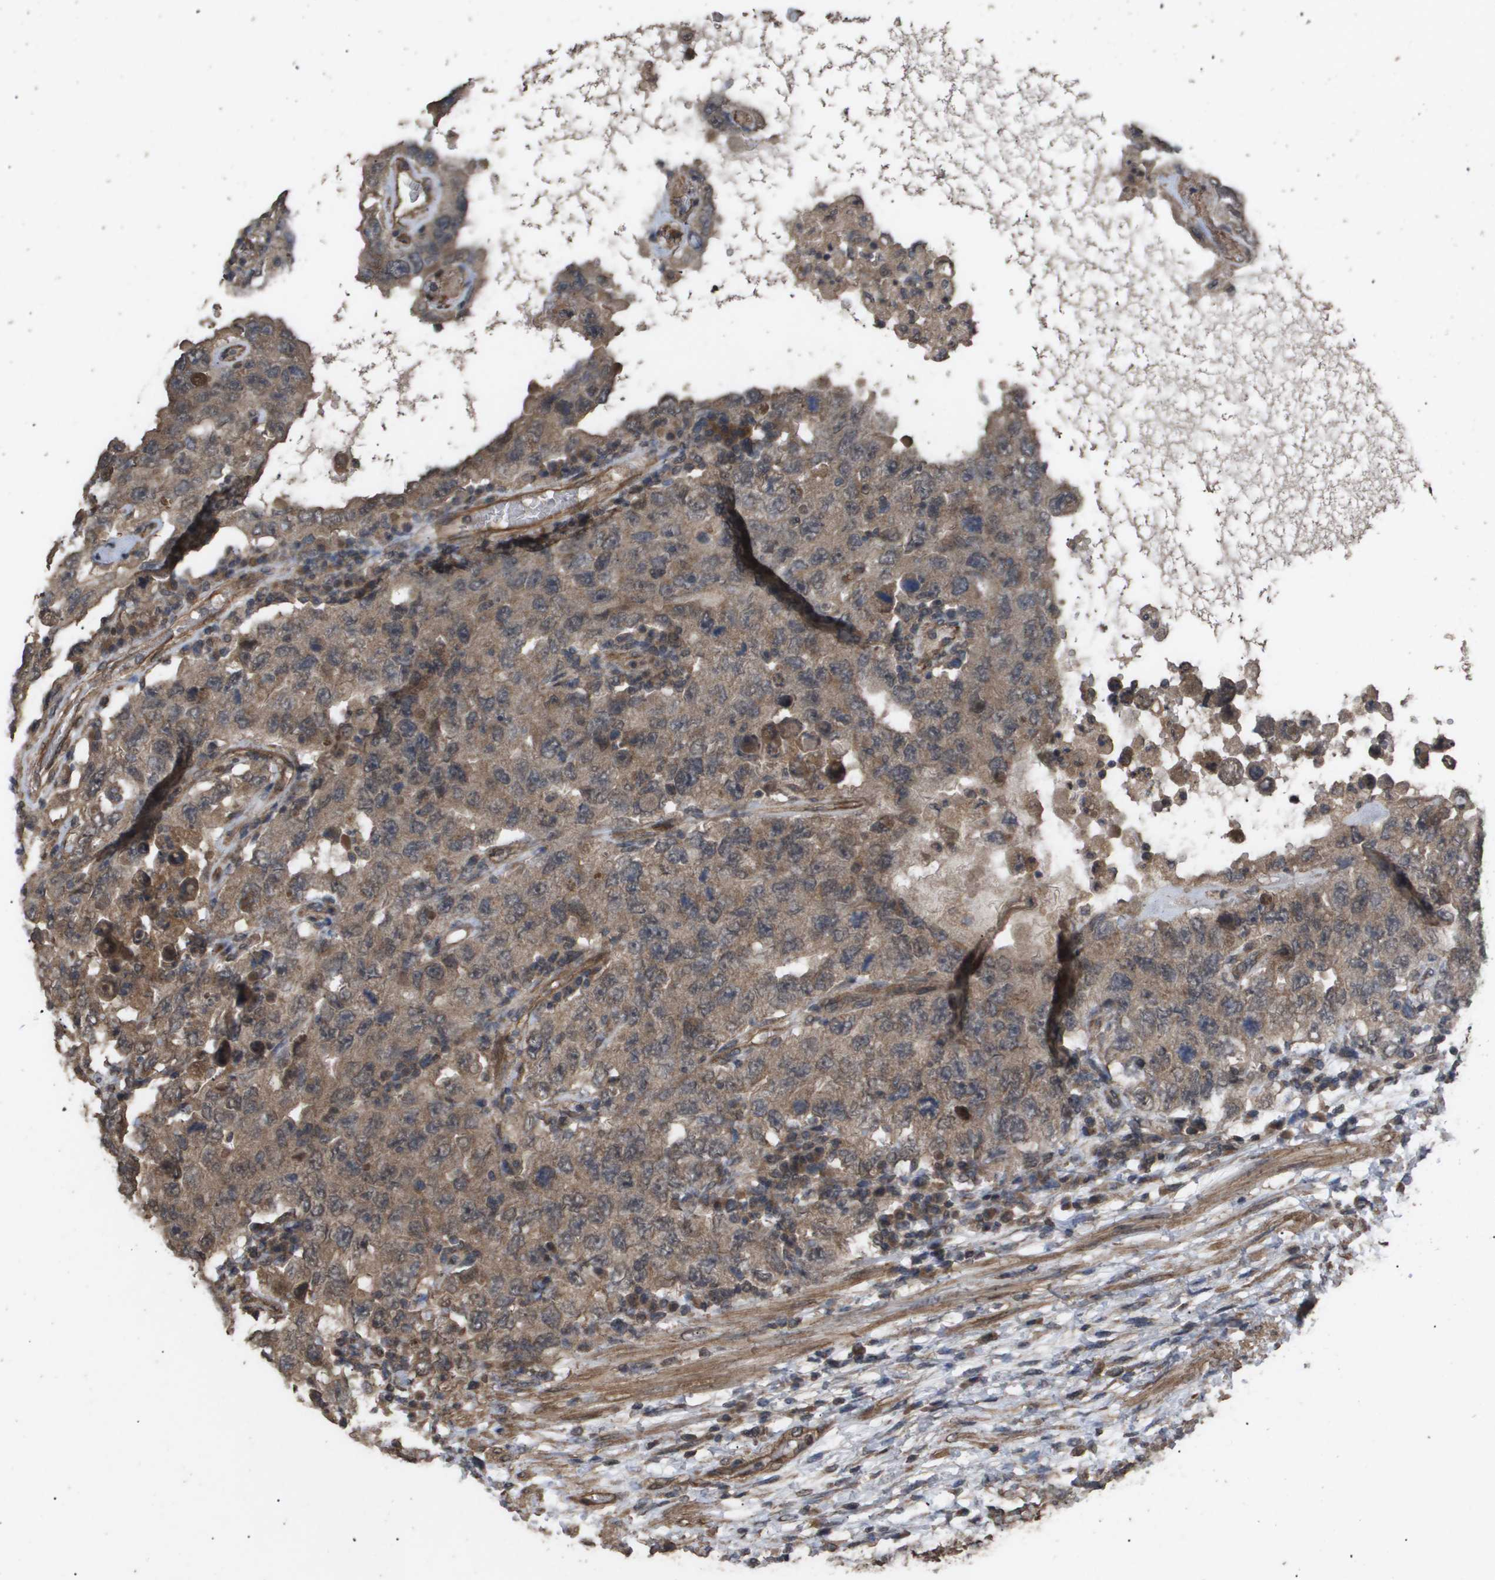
{"staining": {"intensity": "moderate", "quantity": ">75%", "location": "cytoplasmic/membranous"}, "tissue": "testis cancer", "cell_type": "Tumor cells", "image_type": "cancer", "snomed": [{"axis": "morphology", "description": "Carcinoma, Embryonal, NOS"}, {"axis": "topography", "description": "Testis"}], "caption": "This histopathology image exhibits IHC staining of human testis cancer, with medium moderate cytoplasmic/membranous positivity in about >75% of tumor cells.", "gene": "CUL5", "patient": {"sex": "male", "age": 26}}